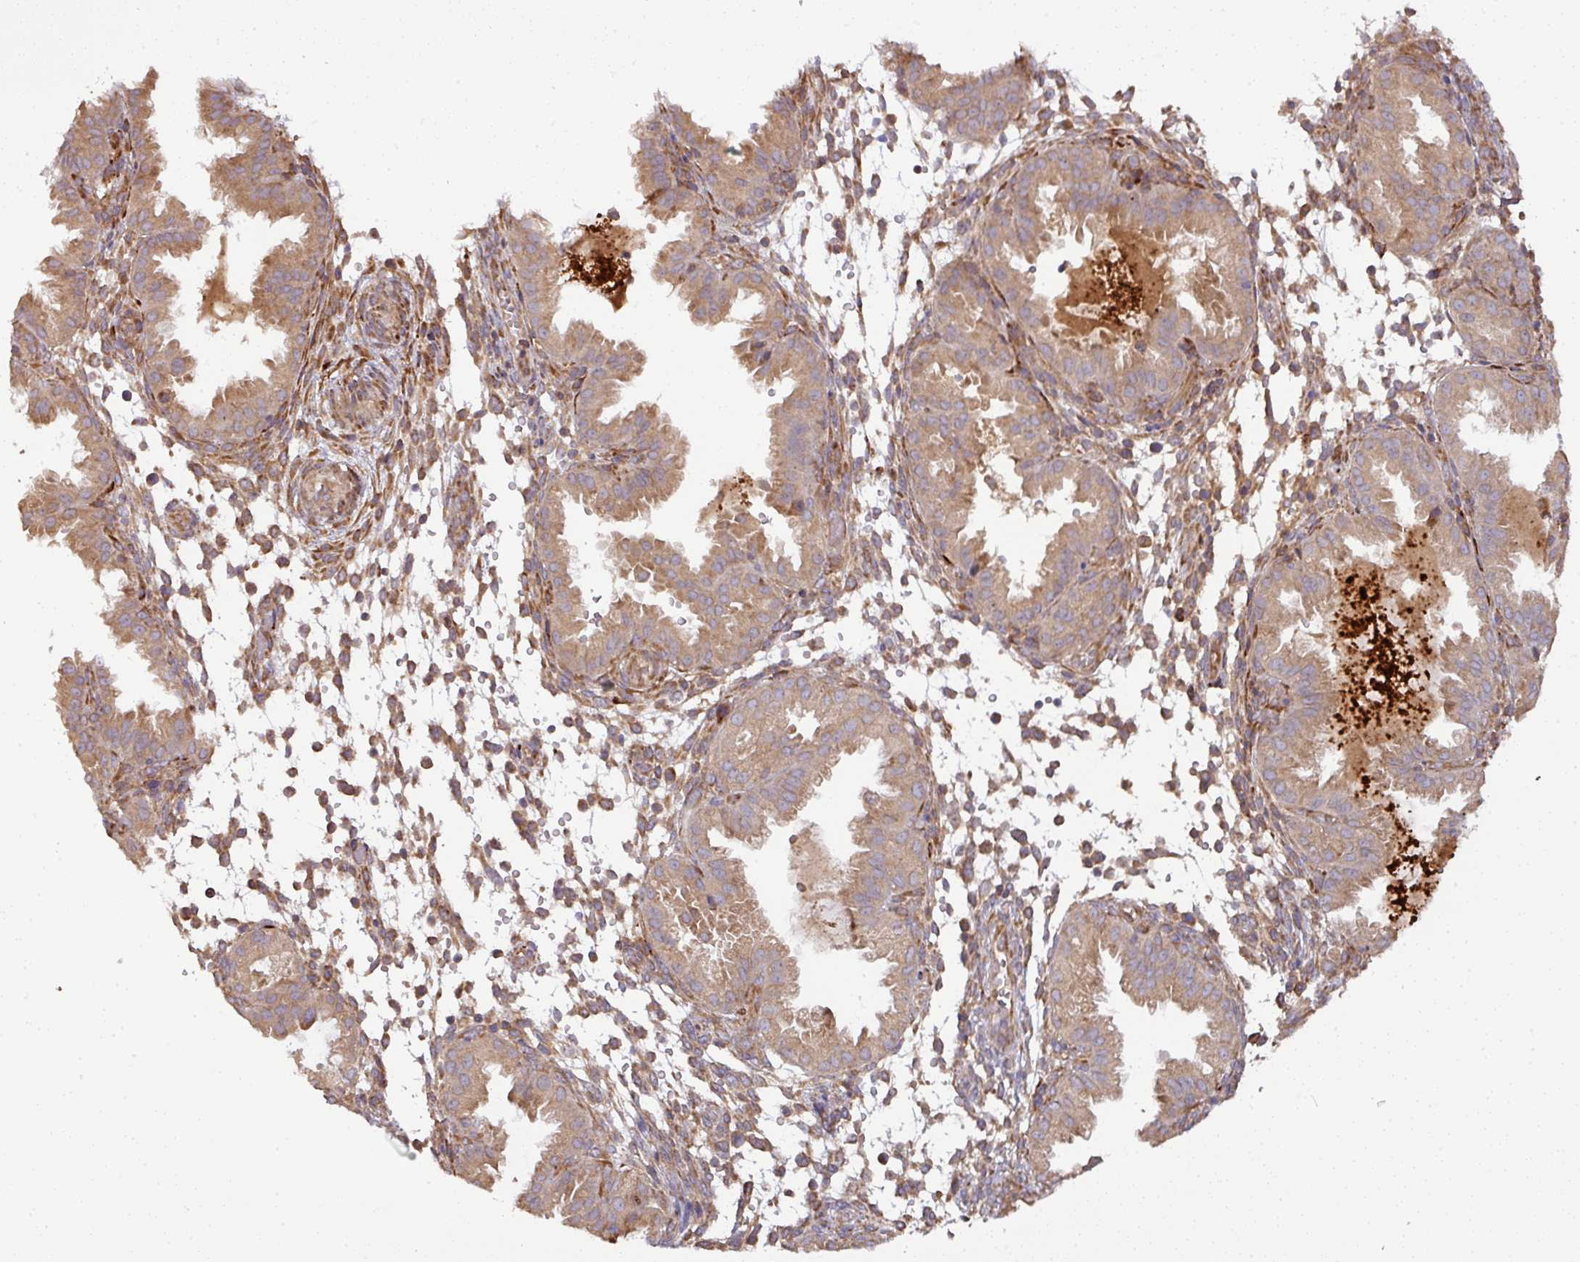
{"staining": {"intensity": "moderate", "quantity": "25%-75%", "location": "cytoplasmic/membranous"}, "tissue": "endometrium", "cell_type": "Cells in endometrial stroma", "image_type": "normal", "snomed": [{"axis": "morphology", "description": "Normal tissue, NOS"}, {"axis": "topography", "description": "Endometrium"}], "caption": "Cells in endometrial stroma show medium levels of moderate cytoplasmic/membranous staining in about 25%-75% of cells in normal endometrium. (brown staining indicates protein expression, while blue staining denotes nuclei).", "gene": "GALP", "patient": {"sex": "female", "age": 33}}